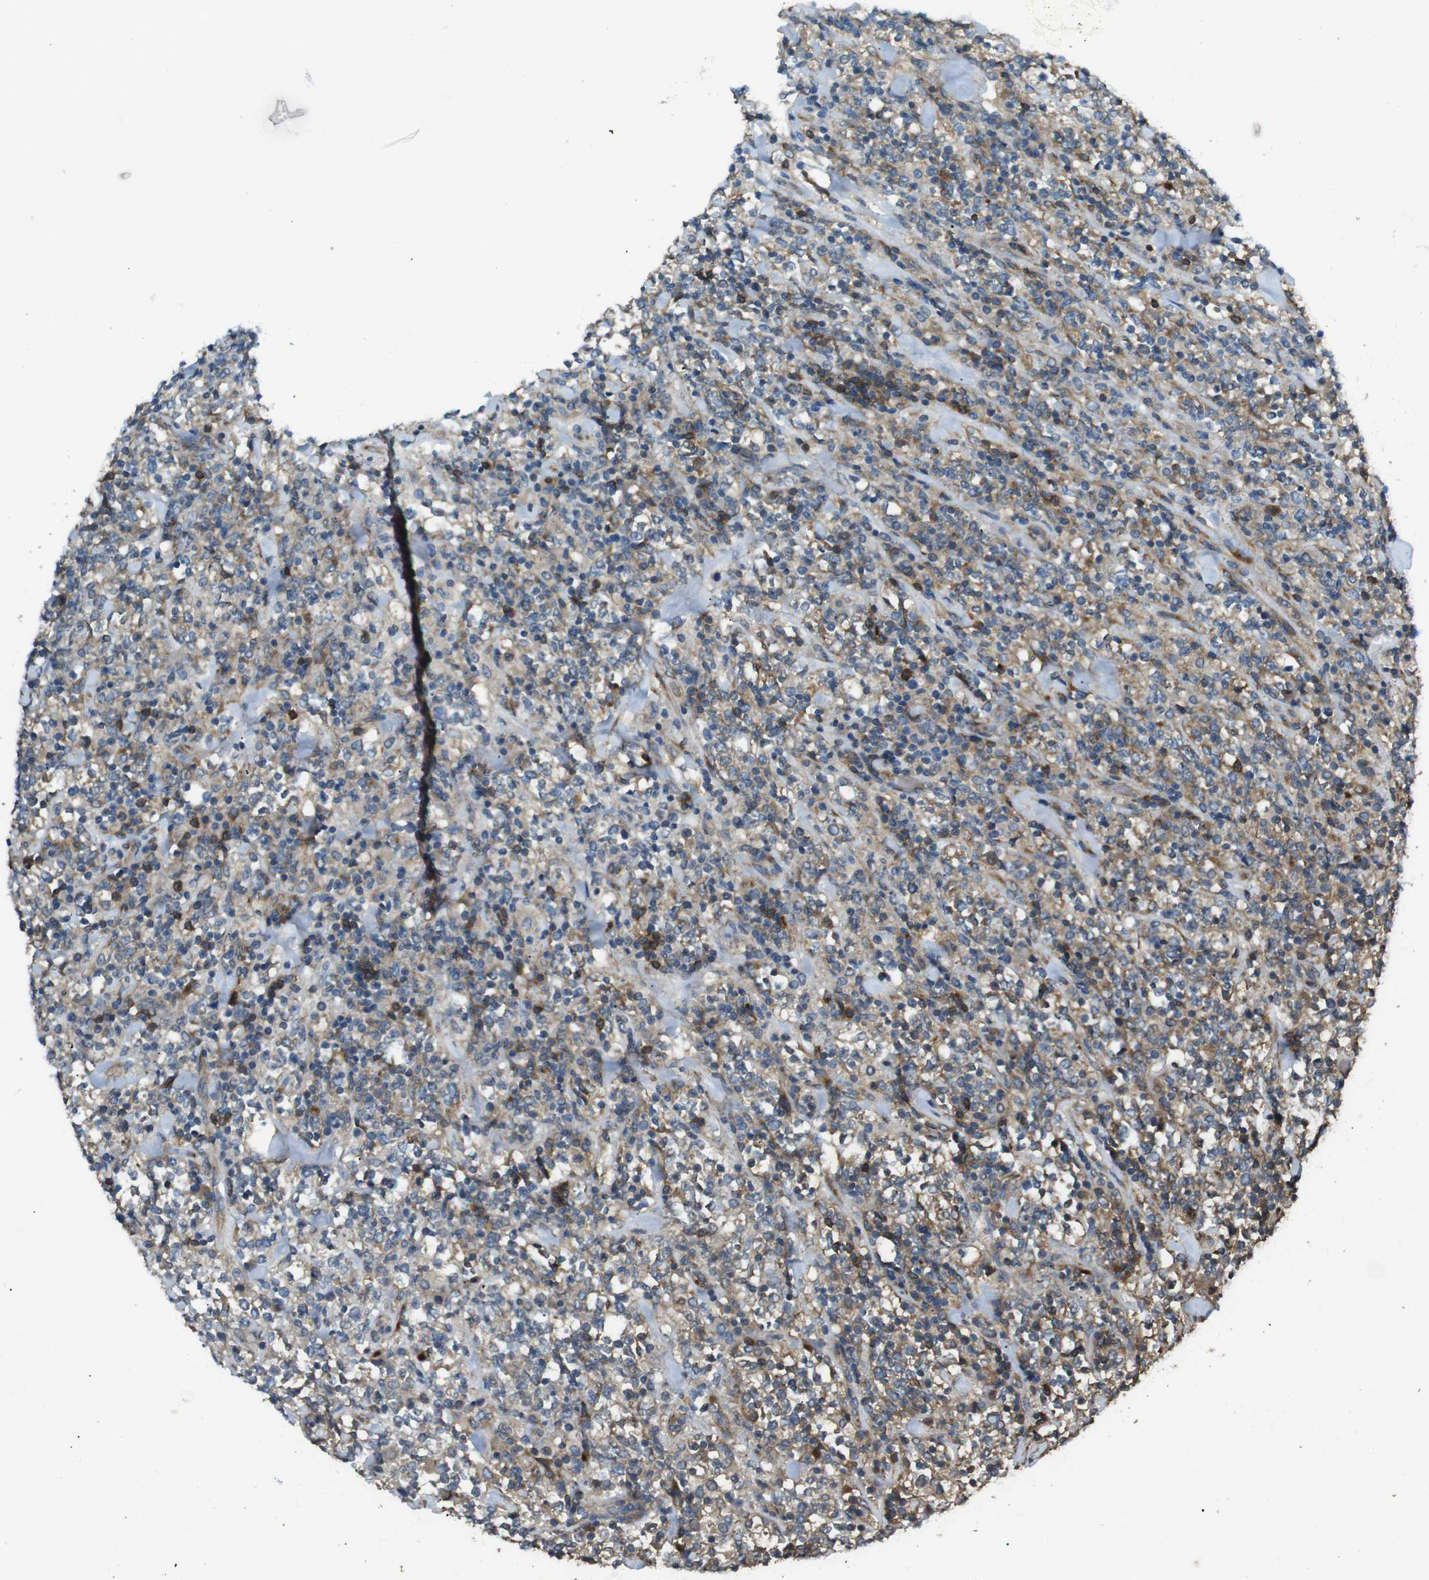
{"staining": {"intensity": "moderate", "quantity": ">75%", "location": "cytoplasmic/membranous"}, "tissue": "lymphoma", "cell_type": "Tumor cells", "image_type": "cancer", "snomed": [{"axis": "morphology", "description": "Malignant lymphoma, non-Hodgkin's type, High grade"}, {"axis": "topography", "description": "Soft tissue"}], "caption": "The immunohistochemical stain shows moderate cytoplasmic/membranous expression in tumor cells of lymphoma tissue.", "gene": "ARHGAP24", "patient": {"sex": "male", "age": 18}}